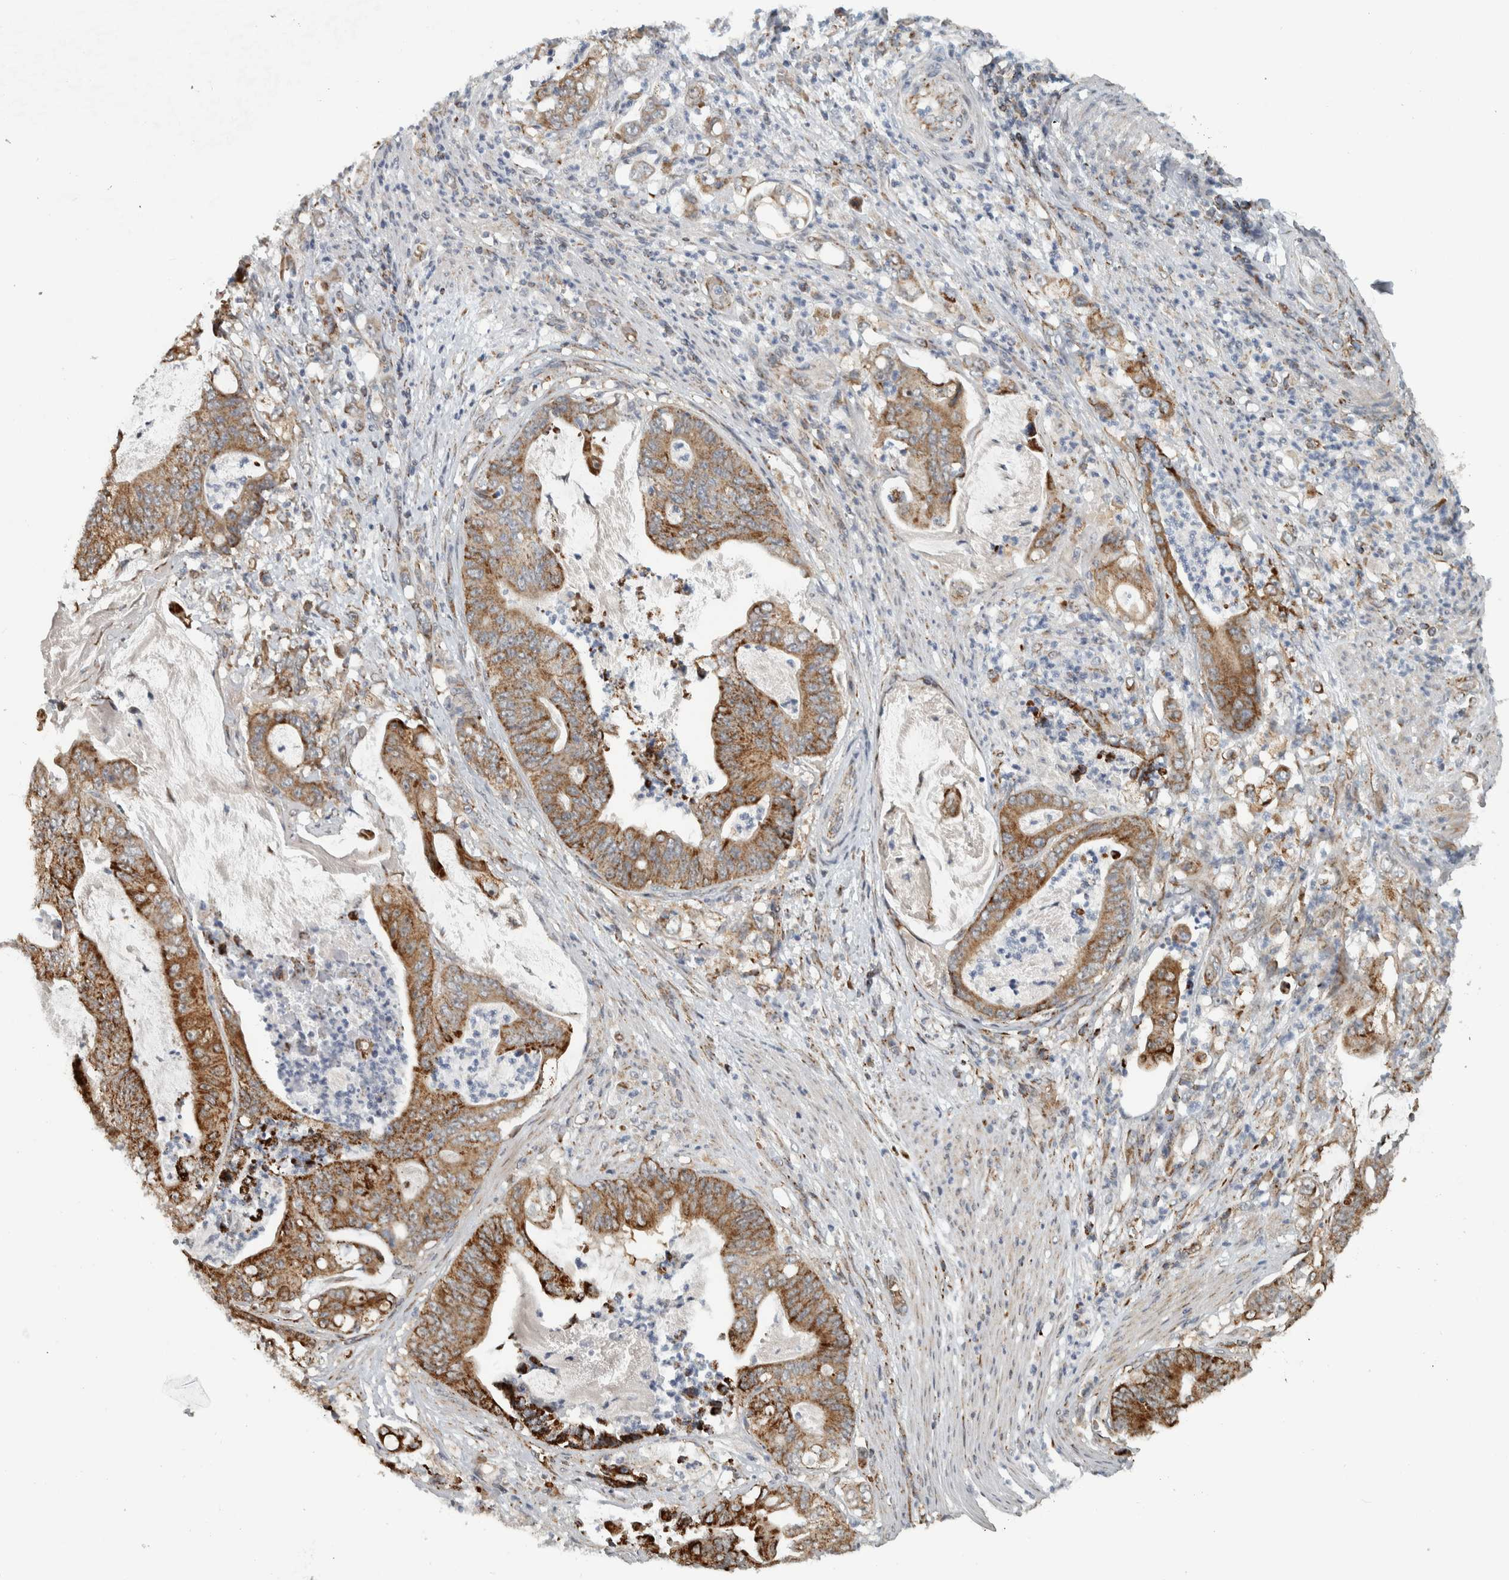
{"staining": {"intensity": "moderate", "quantity": ">75%", "location": "cytoplasmic/membranous"}, "tissue": "stomach cancer", "cell_type": "Tumor cells", "image_type": "cancer", "snomed": [{"axis": "morphology", "description": "Adenocarcinoma, NOS"}, {"axis": "topography", "description": "Stomach"}], "caption": "Stomach adenocarcinoma stained with a protein marker shows moderate staining in tumor cells.", "gene": "PPM1K", "patient": {"sex": "female", "age": 73}}